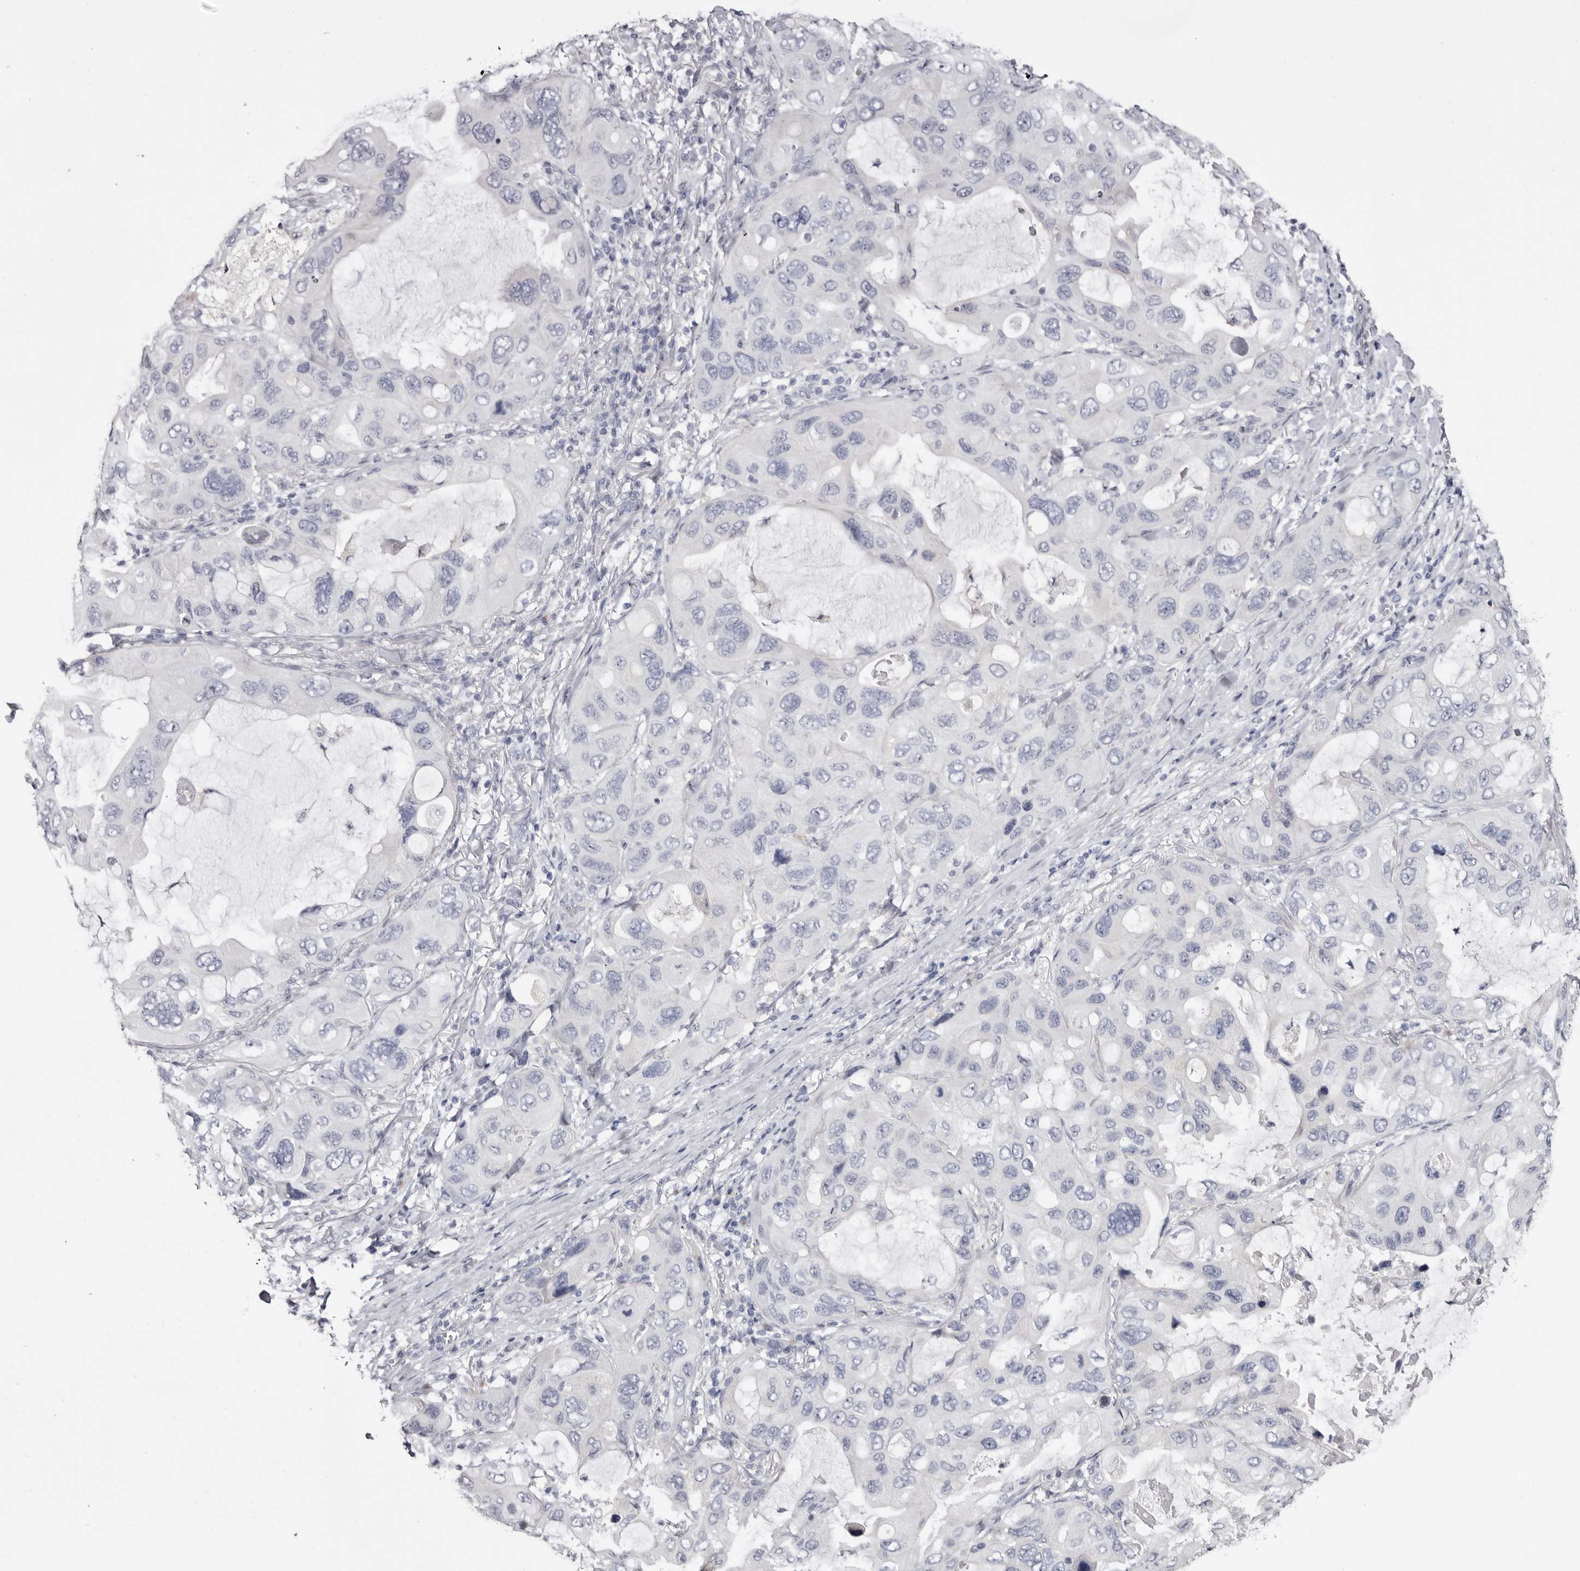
{"staining": {"intensity": "negative", "quantity": "none", "location": "none"}, "tissue": "lung cancer", "cell_type": "Tumor cells", "image_type": "cancer", "snomed": [{"axis": "morphology", "description": "Squamous cell carcinoma, NOS"}, {"axis": "topography", "description": "Lung"}], "caption": "Immunohistochemistry of lung cancer demonstrates no expression in tumor cells.", "gene": "CASQ1", "patient": {"sex": "female", "age": 73}}